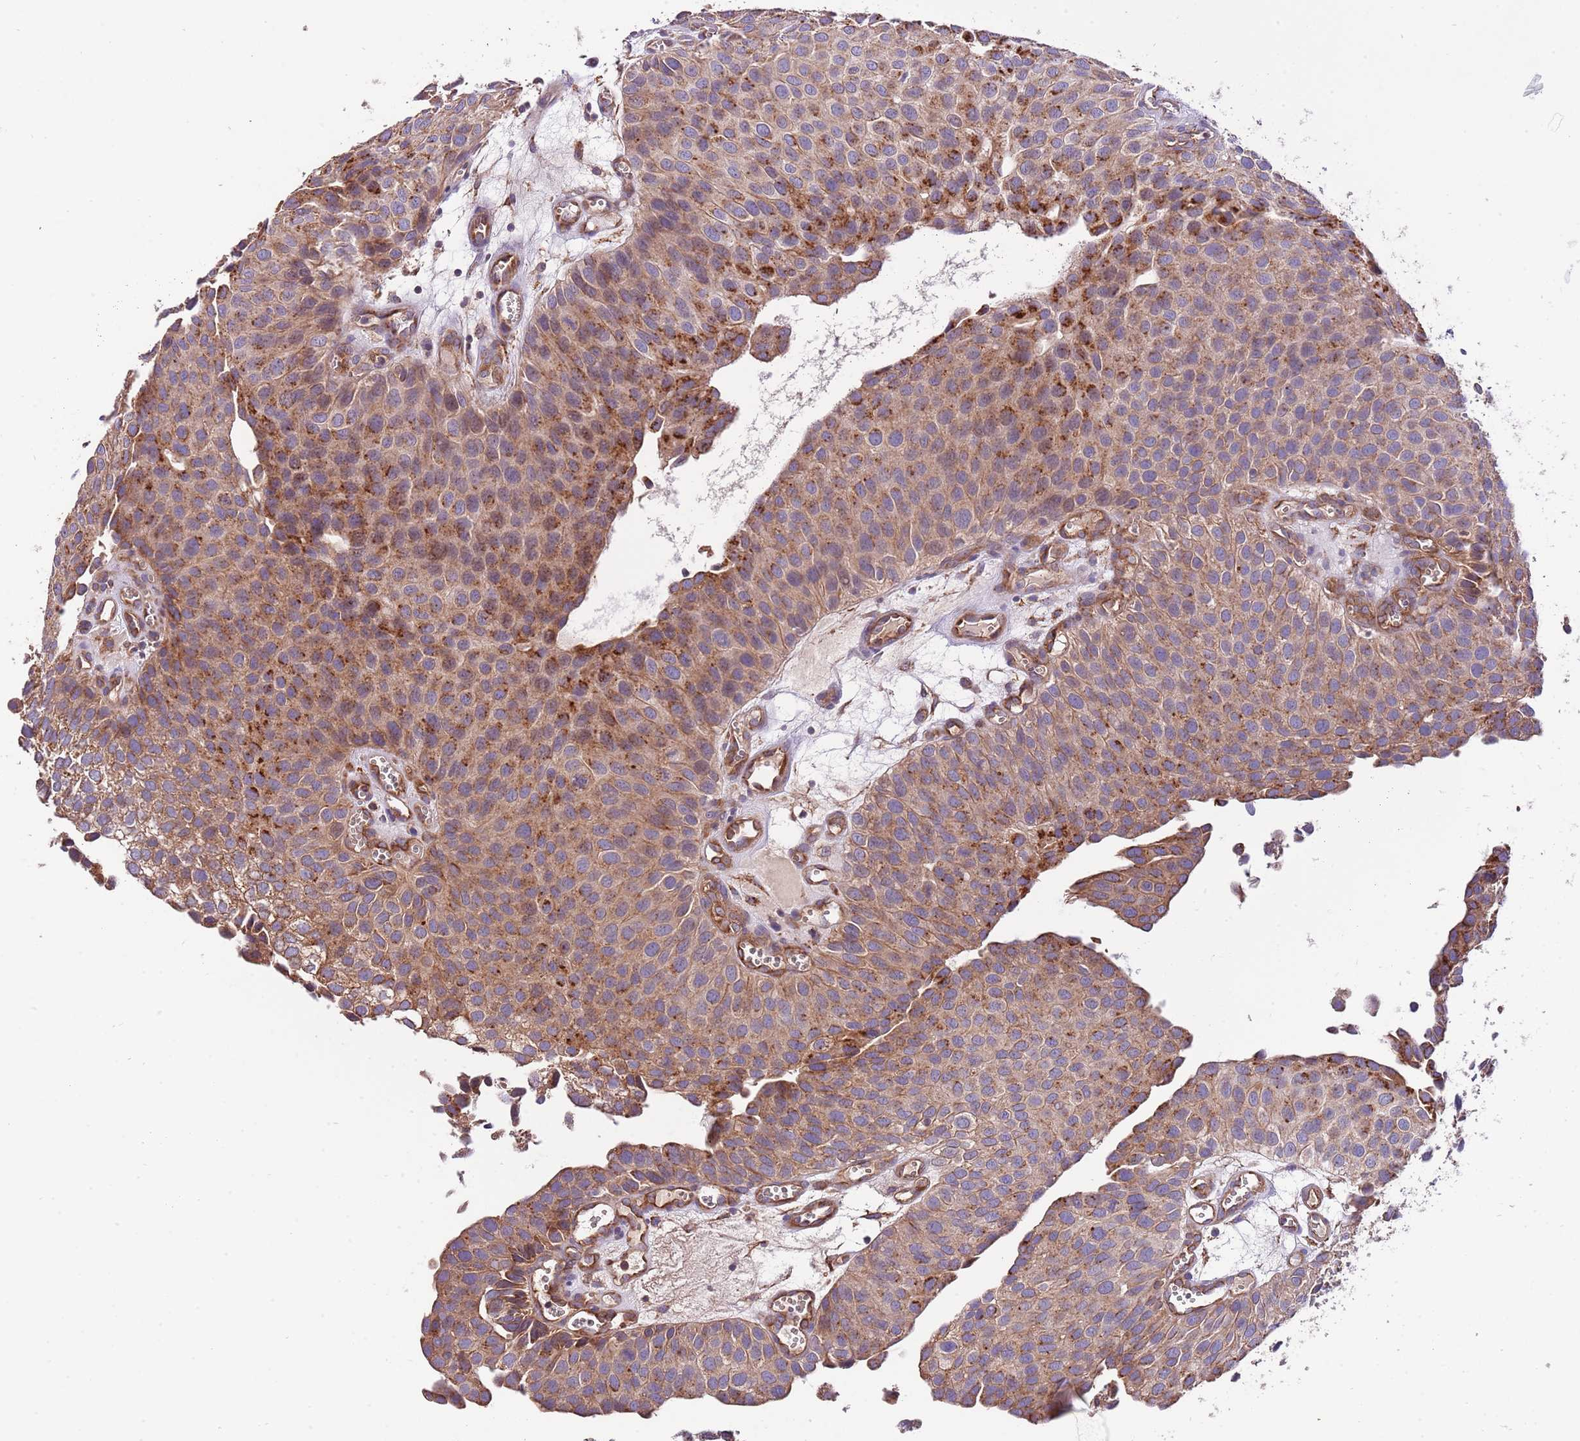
{"staining": {"intensity": "moderate", "quantity": ">75%", "location": "cytoplasmic/membranous"}, "tissue": "urothelial cancer", "cell_type": "Tumor cells", "image_type": "cancer", "snomed": [{"axis": "morphology", "description": "Urothelial carcinoma, Low grade"}, {"axis": "topography", "description": "Urinary bladder"}], "caption": "A micrograph showing moderate cytoplasmic/membranous positivity in approximately >75% of tumor cells in urothelial cancer, as visualized by brown immunohistochemical staining.", "gene": "DOCK6", "patient": {"sex": "male", "age": 88}}